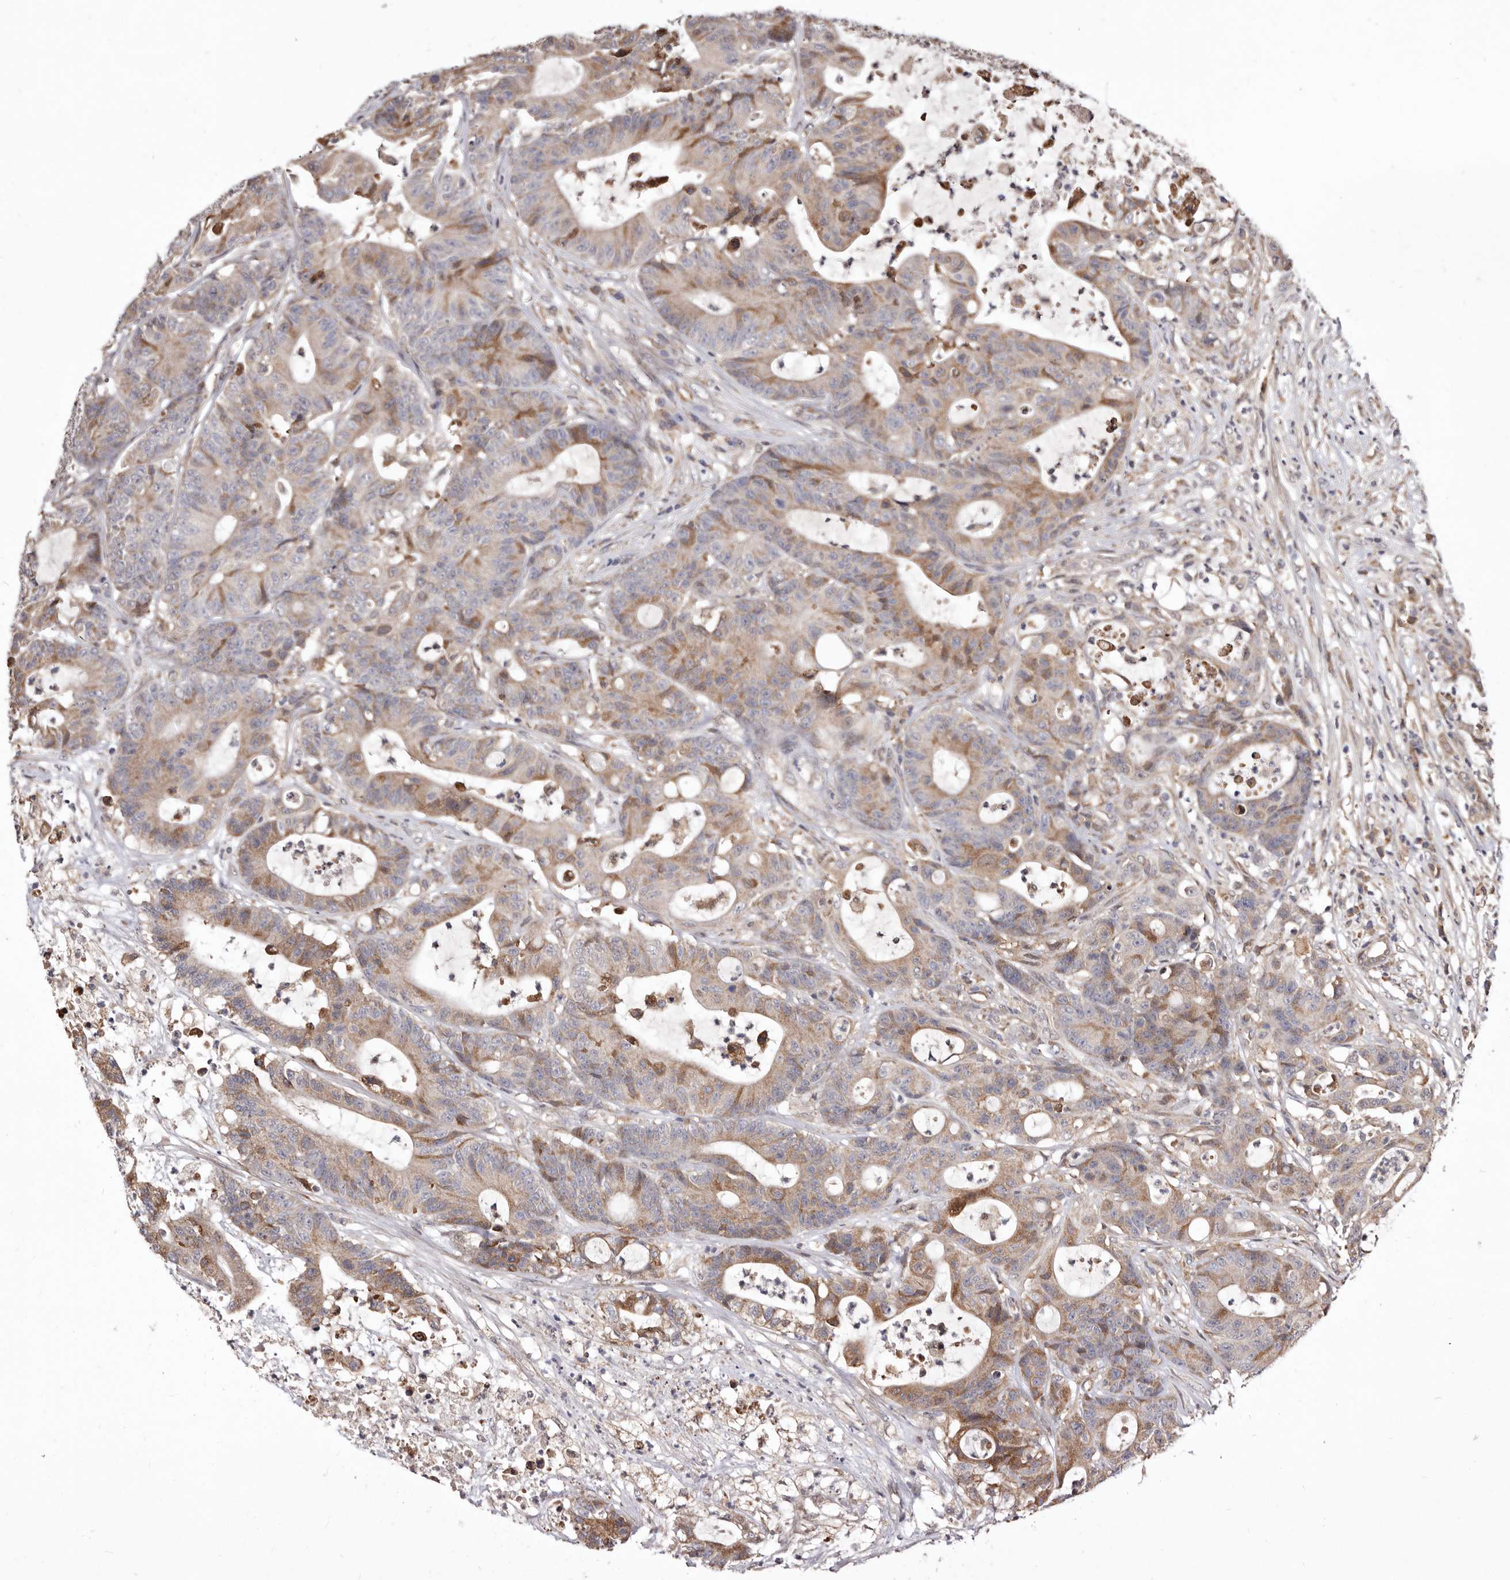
{"staining": {"intensity": "moderate", "quantity": "25%-75%", "location": "cytoplasmic/membranous"}, "tissue": "colorectal cancer", "cell_type": "Tumor cells", "image_type": "cancer", "snomed": [{"axis": "morphology", "description": "Adenocarcinoma, NOS"}, {"axis": "topography", "description": "Colon"}], "caption": "Colorectal cancer stained for a protein (brown) reveals moderate cytoplasmic/membranous positive expression in approximately 25%-75% of tumor cells.", "gene": "RRM2B", "patient": {"sex": "female", "age": 84}}